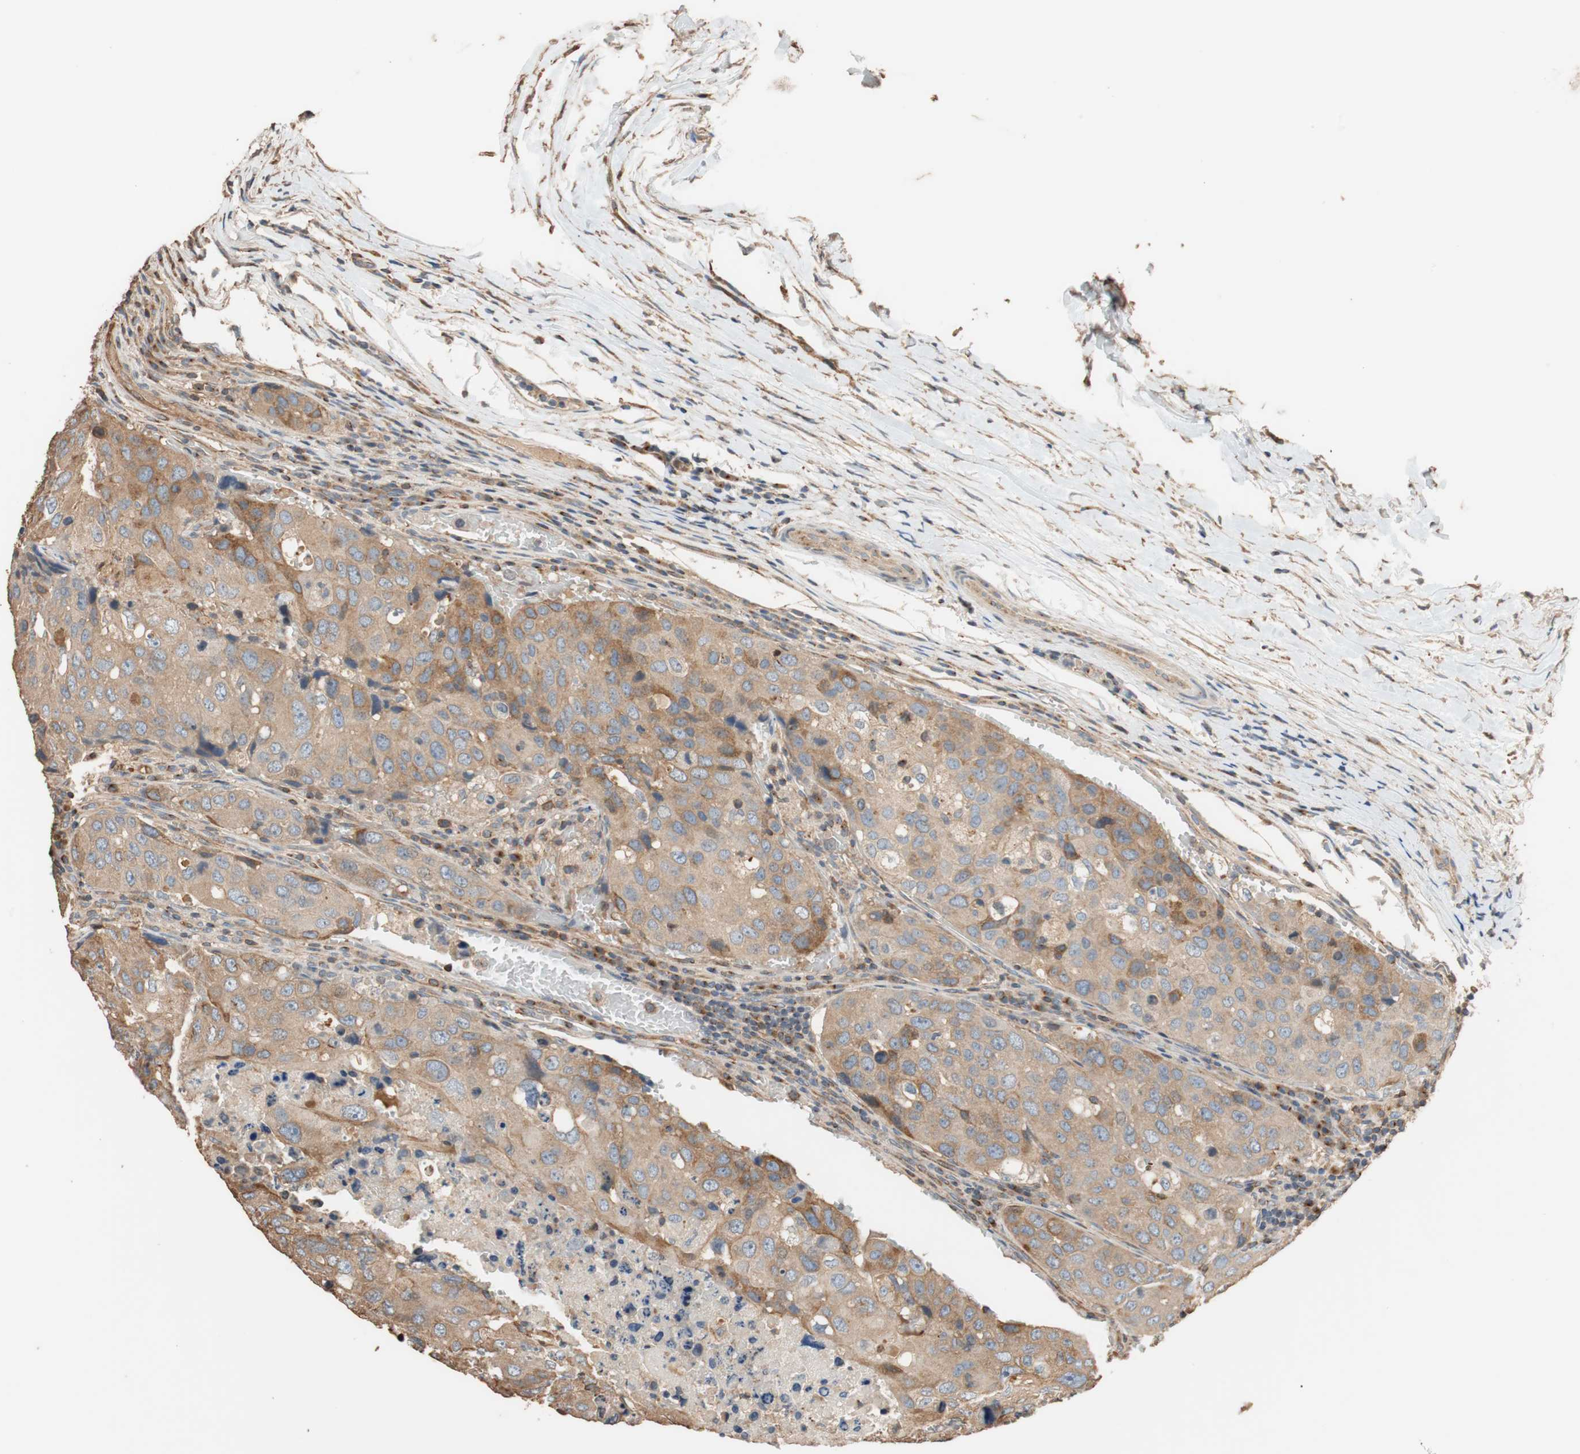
{"staining": {"intensity": "moderate", "quantity": "25%-75%", "location": "cytoplasmic/membranous"}, "tissue": "urothelial cancer", "cell_type": "Tumor cells", "image_type": "cancer", "snomed": [{"axis": "morphology", "description": "Urothelial carcinoma, High grade"}, {"axis": "topography", "description": "Lymph node"}, {"axis": "topography", "description": "Urinary bladder"}], "caption": "Moderate cytoplasmic/membranous expression for a protein is seen in about 25%-75% of tumor cells of urothelial cancer using immunohistochemistry.", "gene": "TUBB", "patient": {"sex": "male", "age": 51}}